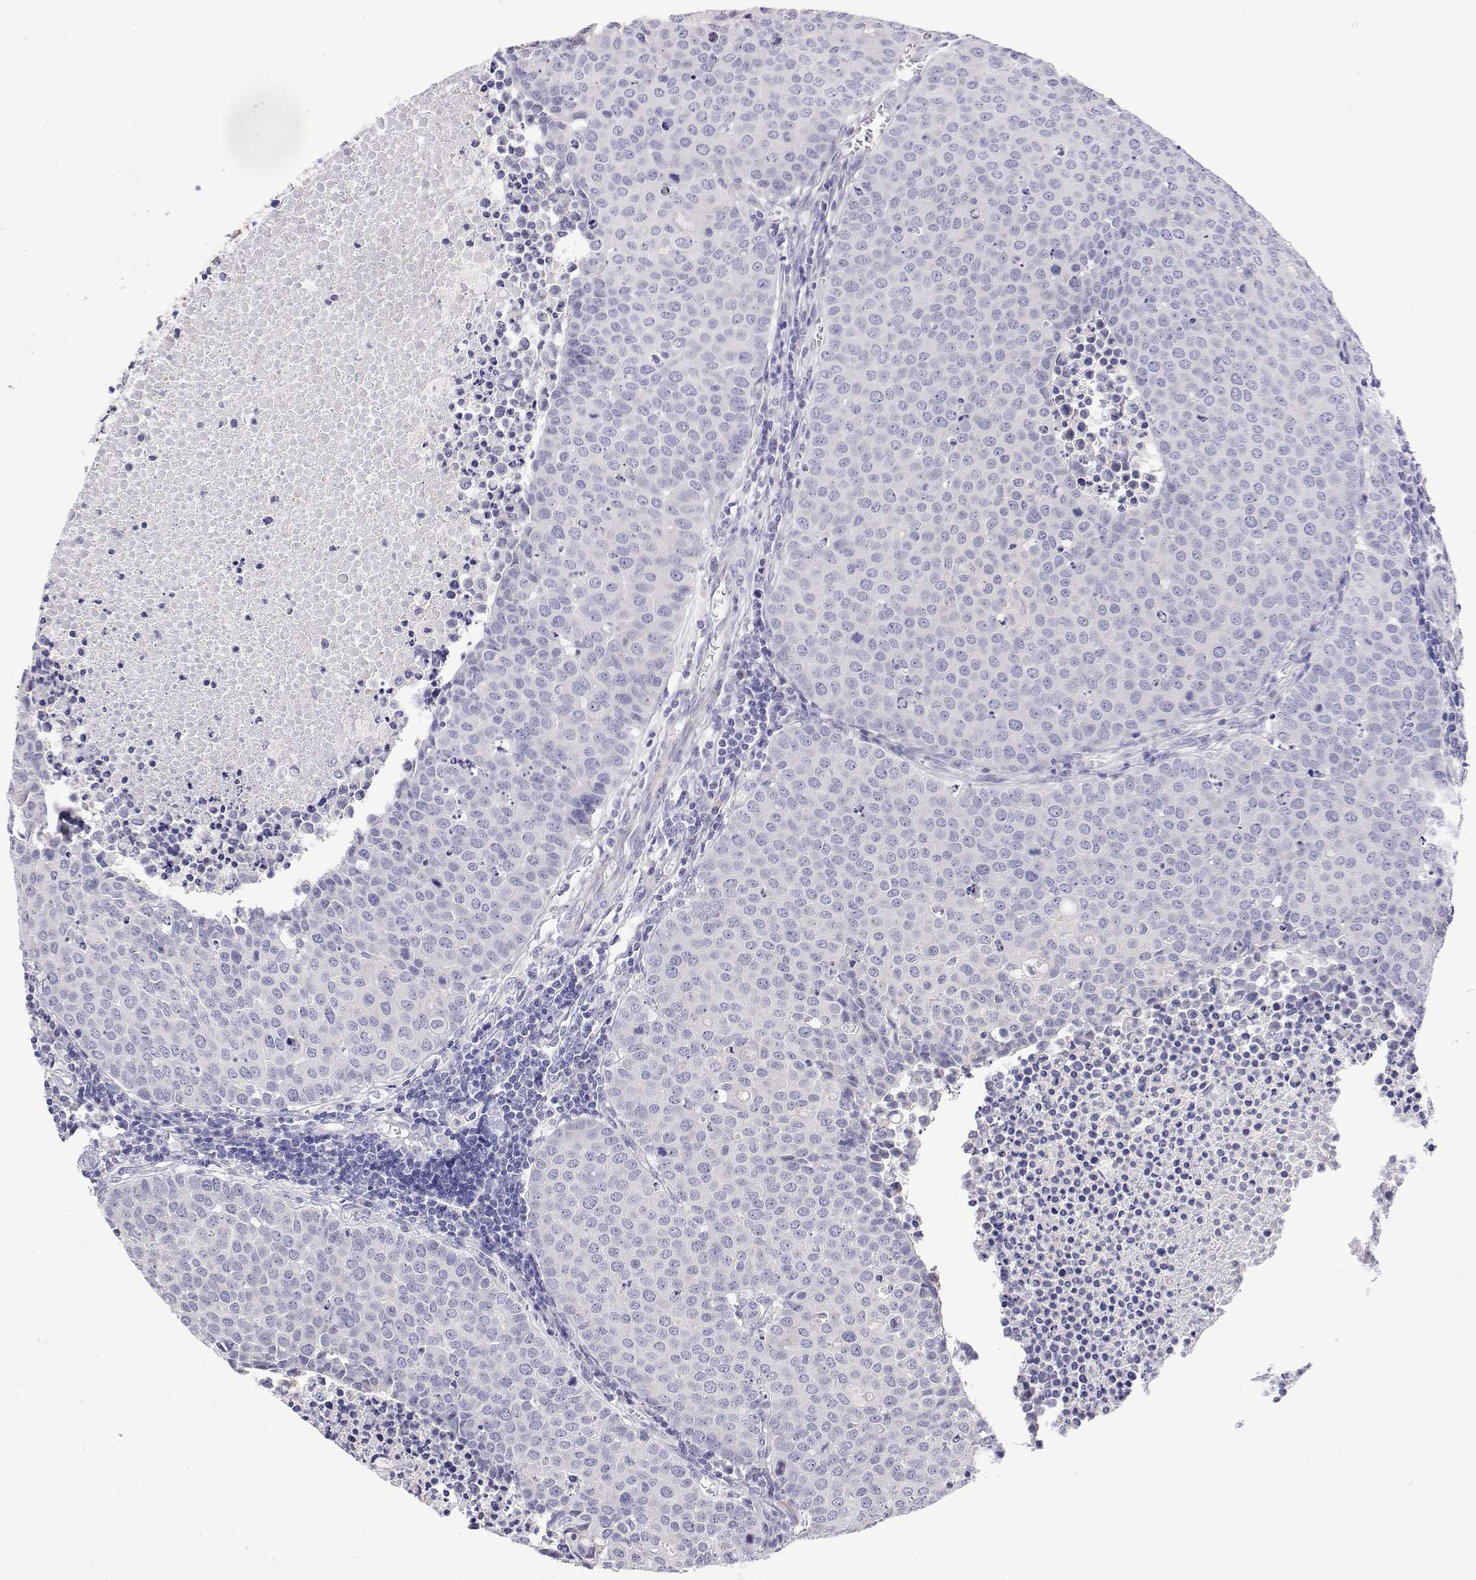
{"staining": {"intensity": "negative", "quantity": "none", "location": "none"}, "tissue": "carcinoid", "cell_type": "Tumor cells", "image_type": "cancer", "snomed": [{"axis": "morphology", "description": "Carcinoid, malignant, NOS"}, {"axis": "topography", "description": "Colon"}], "caption": "DAB immunohistochemical staining of human carcinoid (malignant) shows no significant expression in tumor cells. (DAB IHC with hematoxylin counter stain).", "gene": "LY6D", "patient": {"sex": "male", "age": 81}}